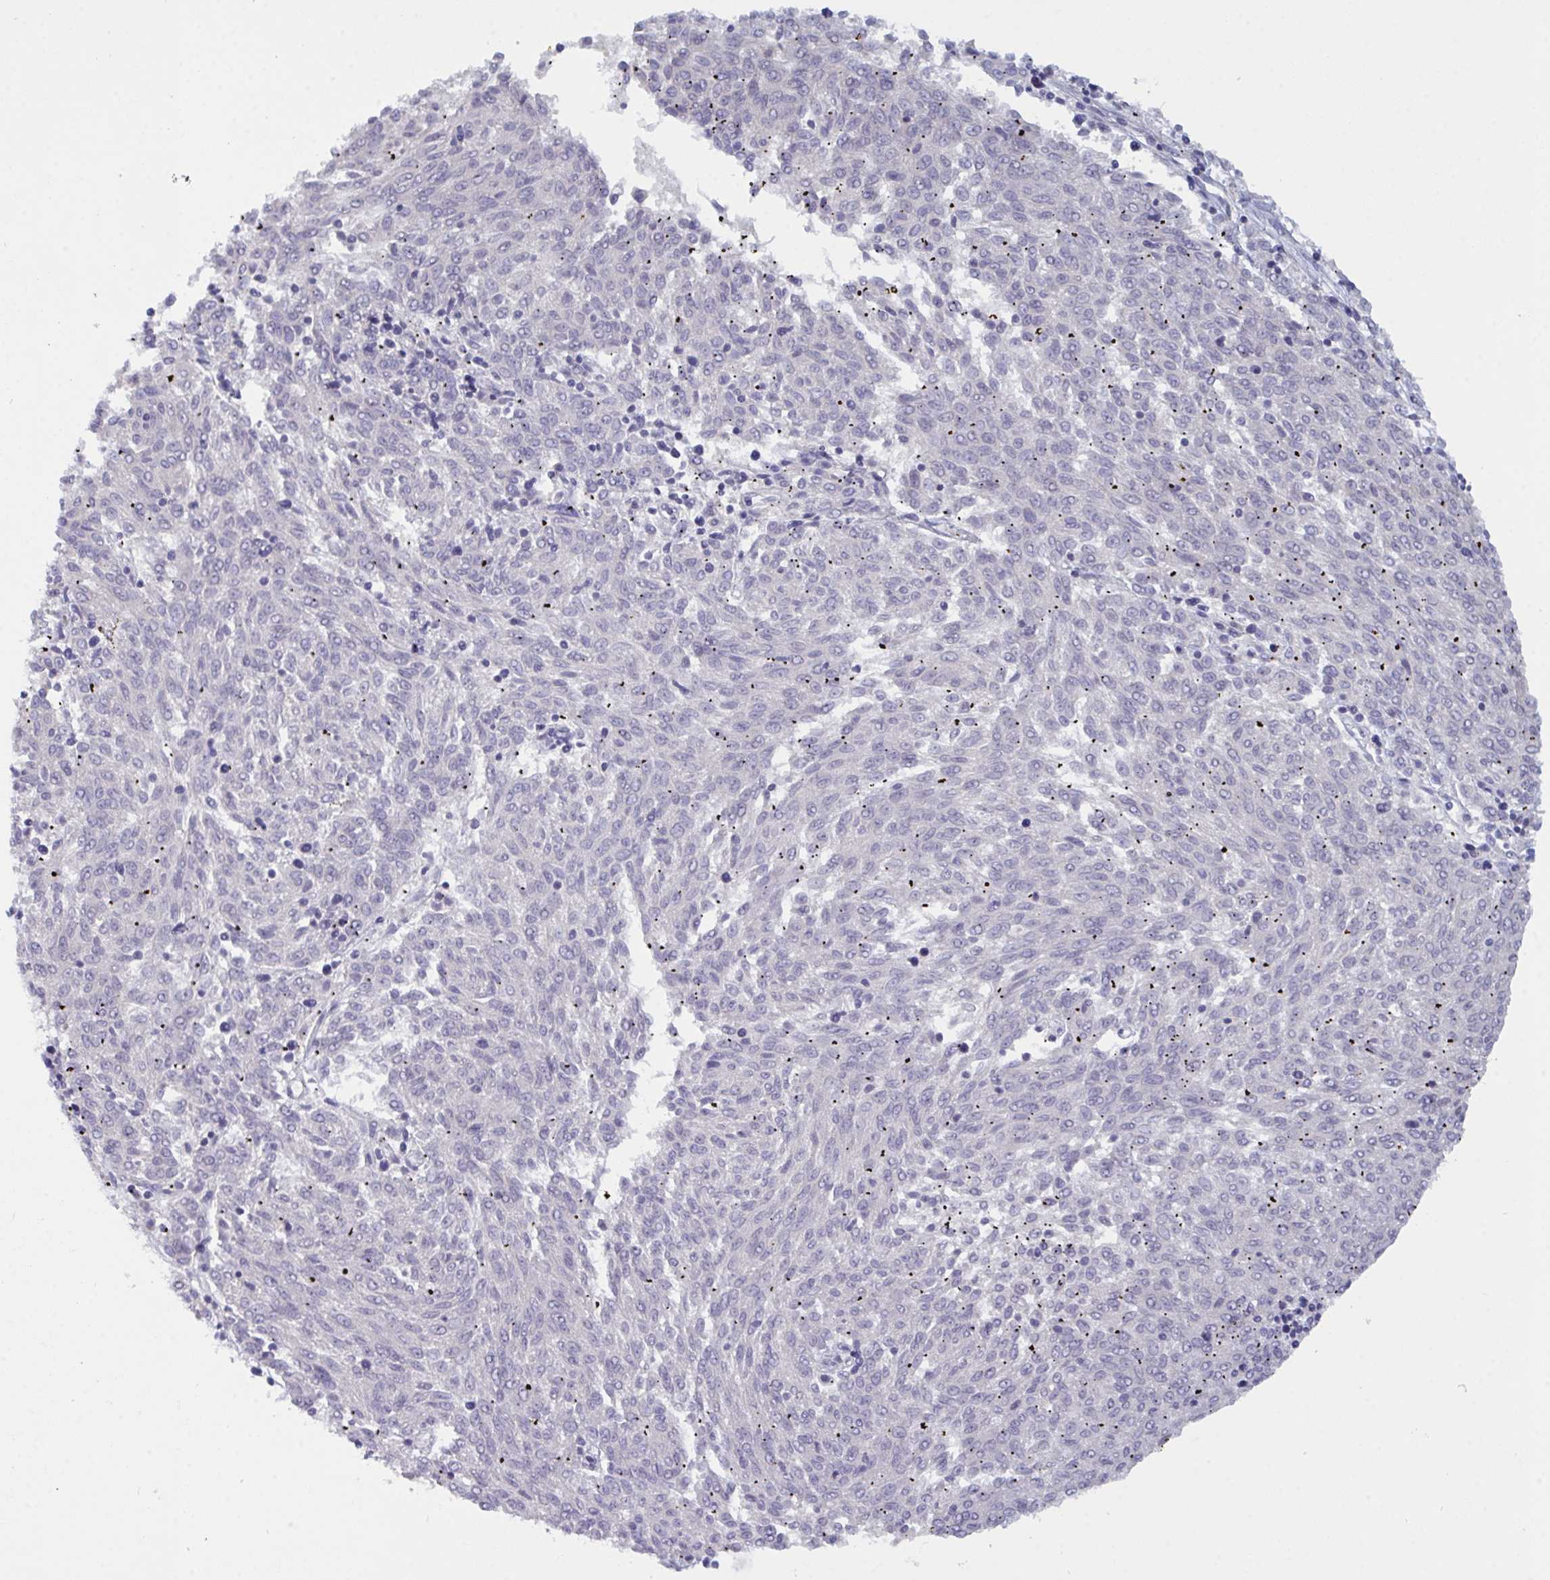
{"staining": {"intensity": "negative", "quantity": "none", "location": "none"}, "tissue": "melanoma", "cell_type": "Tumor cells", "image_type": "cancer", "snomed": [{"axis": "morphology", "description": "Malignant melanoma, NOS"}, {"axis": "topography", "description": "Skin"}], "caption": "This is an IHC photomicrograph of human malignant melanoma. There is no staining in tumor cells.", "gene": "SERPINB13", "patient": {"sex": "female", "age": 72}}